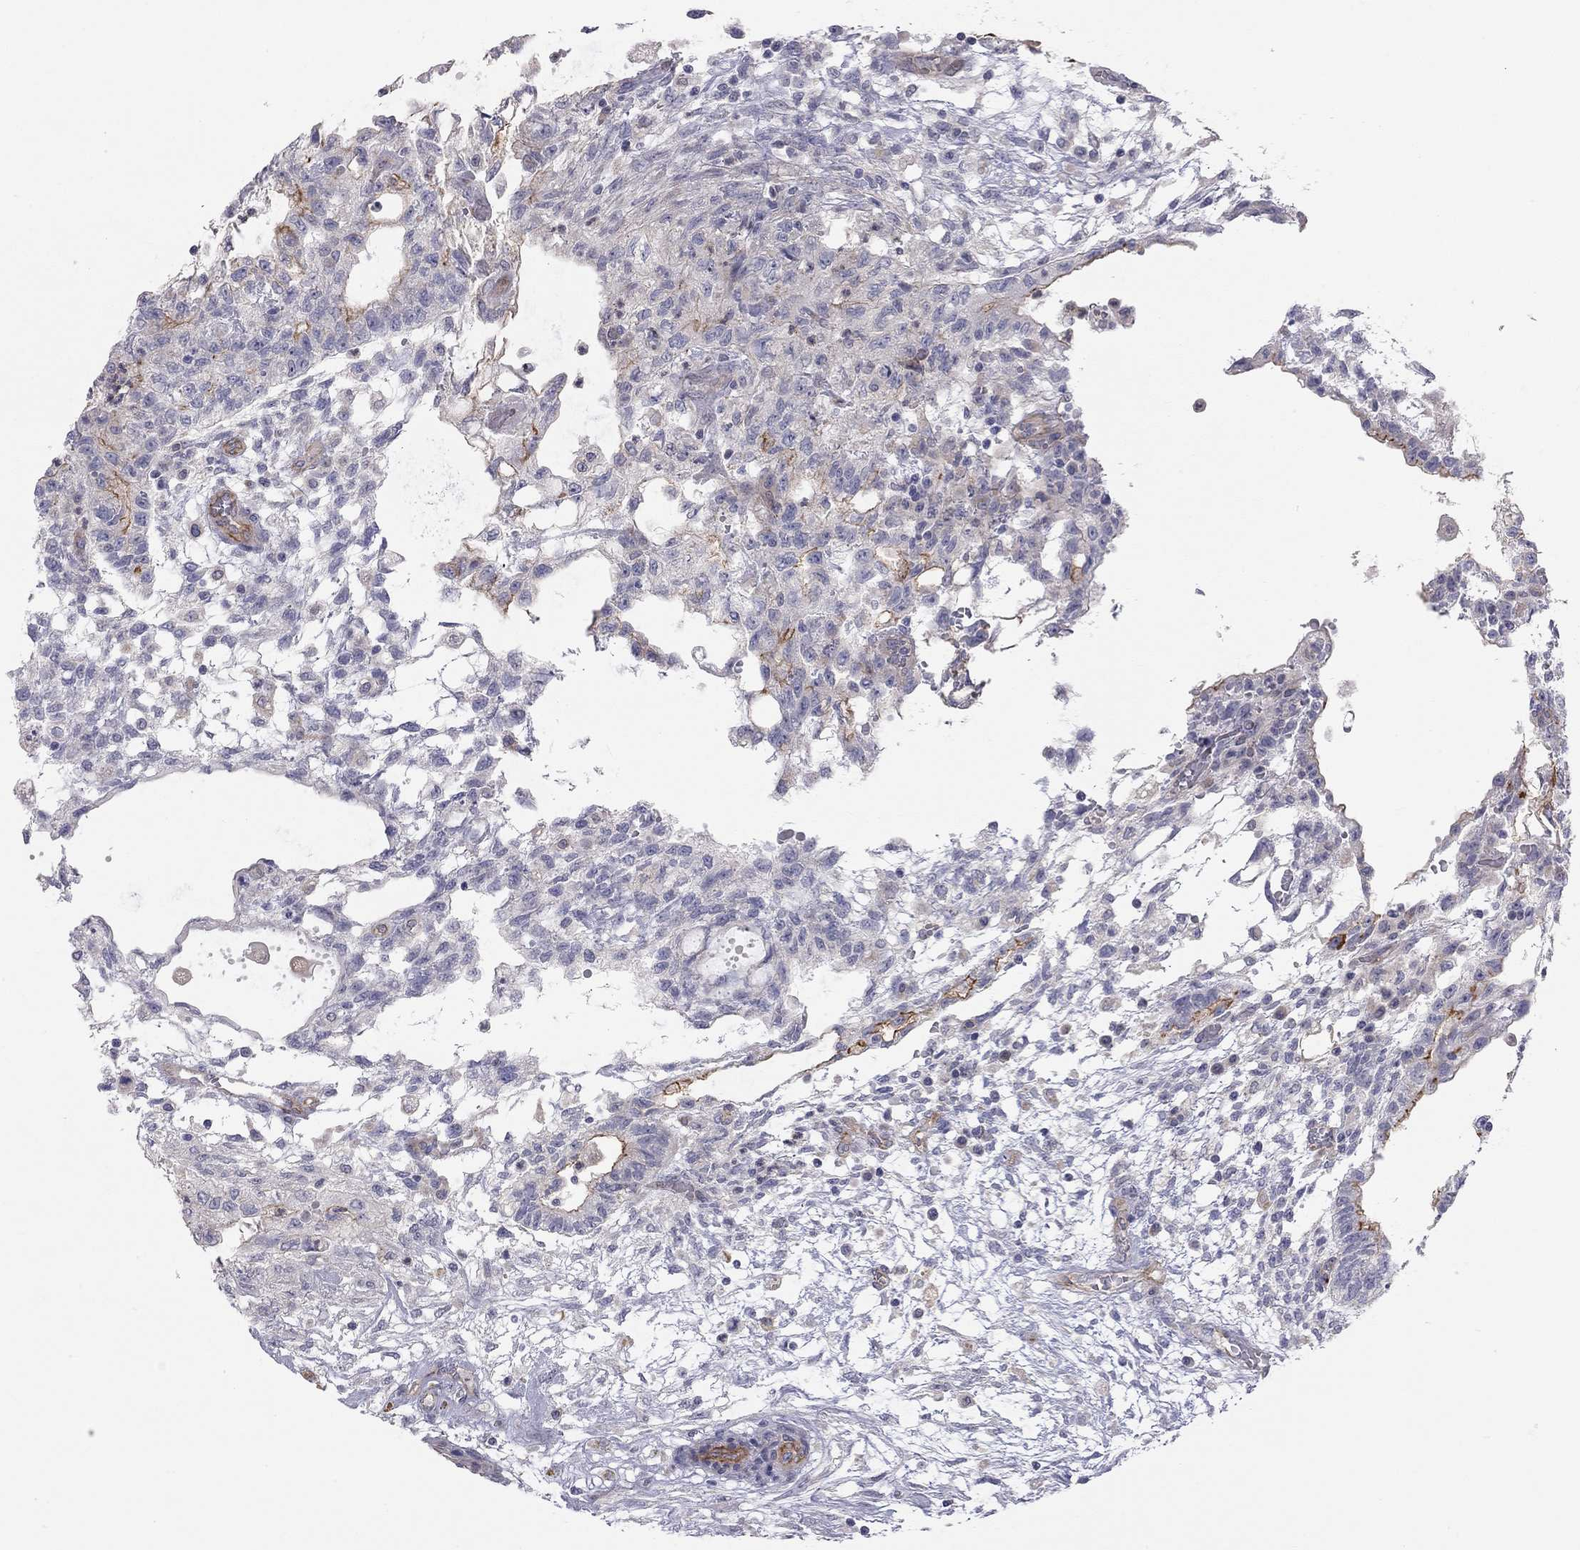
{"staining": {"intensity": "strong", "quantity": "<25%", "location": "cytoplasmic/membranous"}, "tissue": "testis cancer", "cell_type": "Tumor cells", "image_type": "cancer", "snomed": [{"axis": "morphology", "description": "Carcinoma, Embryonal, NOS"}, {"axis": "topography", "description": "Testis"}], "caption": "This is an image of immunohistochemistry (IHC) staining of testis embryonal carcinoma, which shows strong expression in the cytoplasmic/membranous of tumor cells.", "gene": "GPRC5B", "patient": {"sex": "male", "age": 32}}